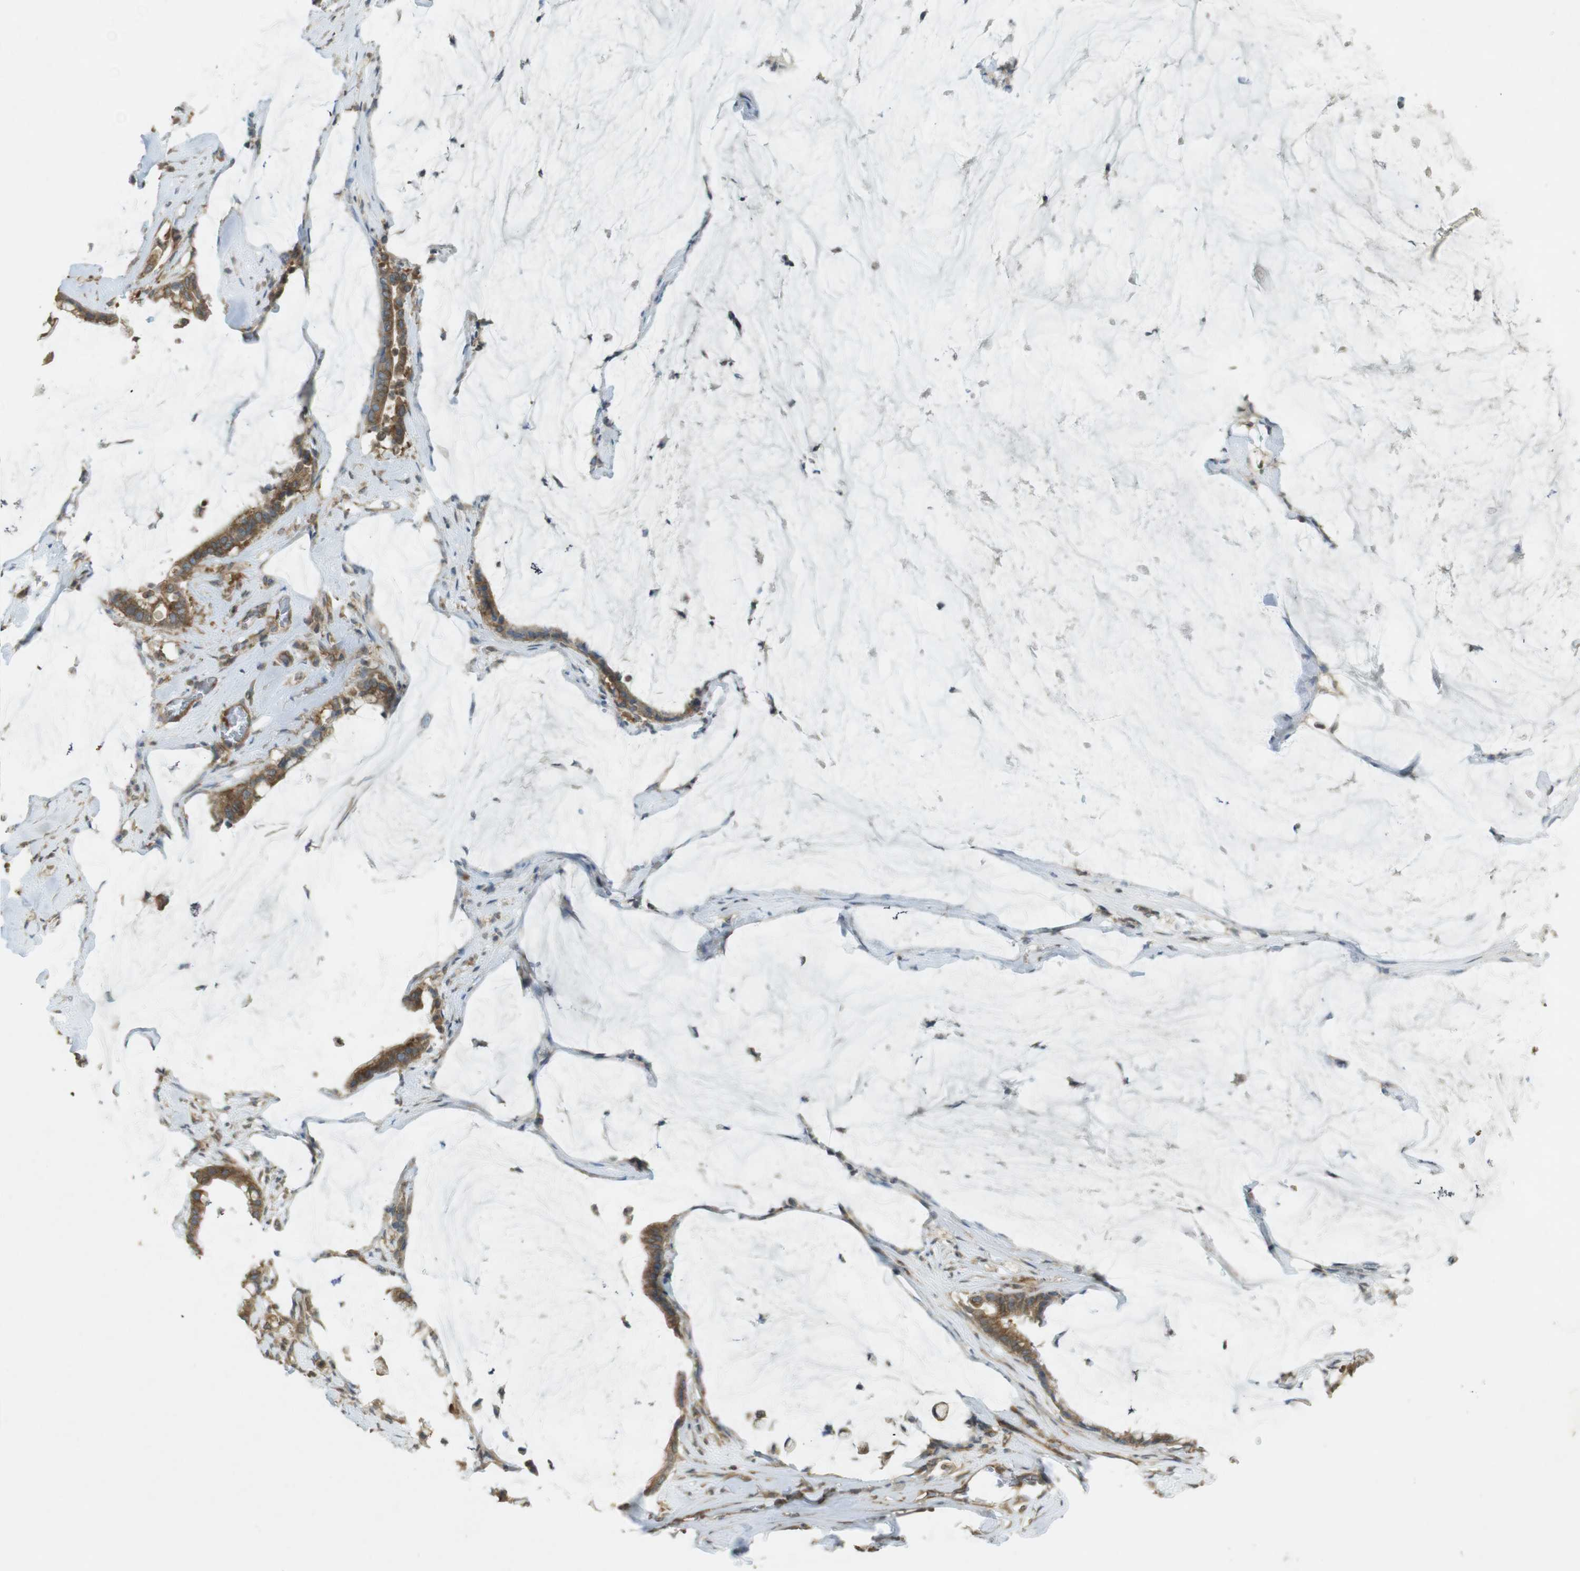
{"staining": {"intensity": "moderate", "quantity": ">75%", "location": "cytoplasmic/membranous"}, "tissue": "pancreatic cancer", "cell_type": "Tumor cells", "image_type": "cancer", "snomed": [{"axis": "morphology", "description": "Adenocarcinoma, NOS"}, {"axis": "topography", "description": "Pancreas"}], "caption": "Immunohistochemistry (IHC) of pancreatic cancer demonstrates medium levels of moderate cytoplasmic/membranous positivity in about >75% of tumor cells.", "gene": "KIF5B", "patient": {"sex": "male", "age": 41}}